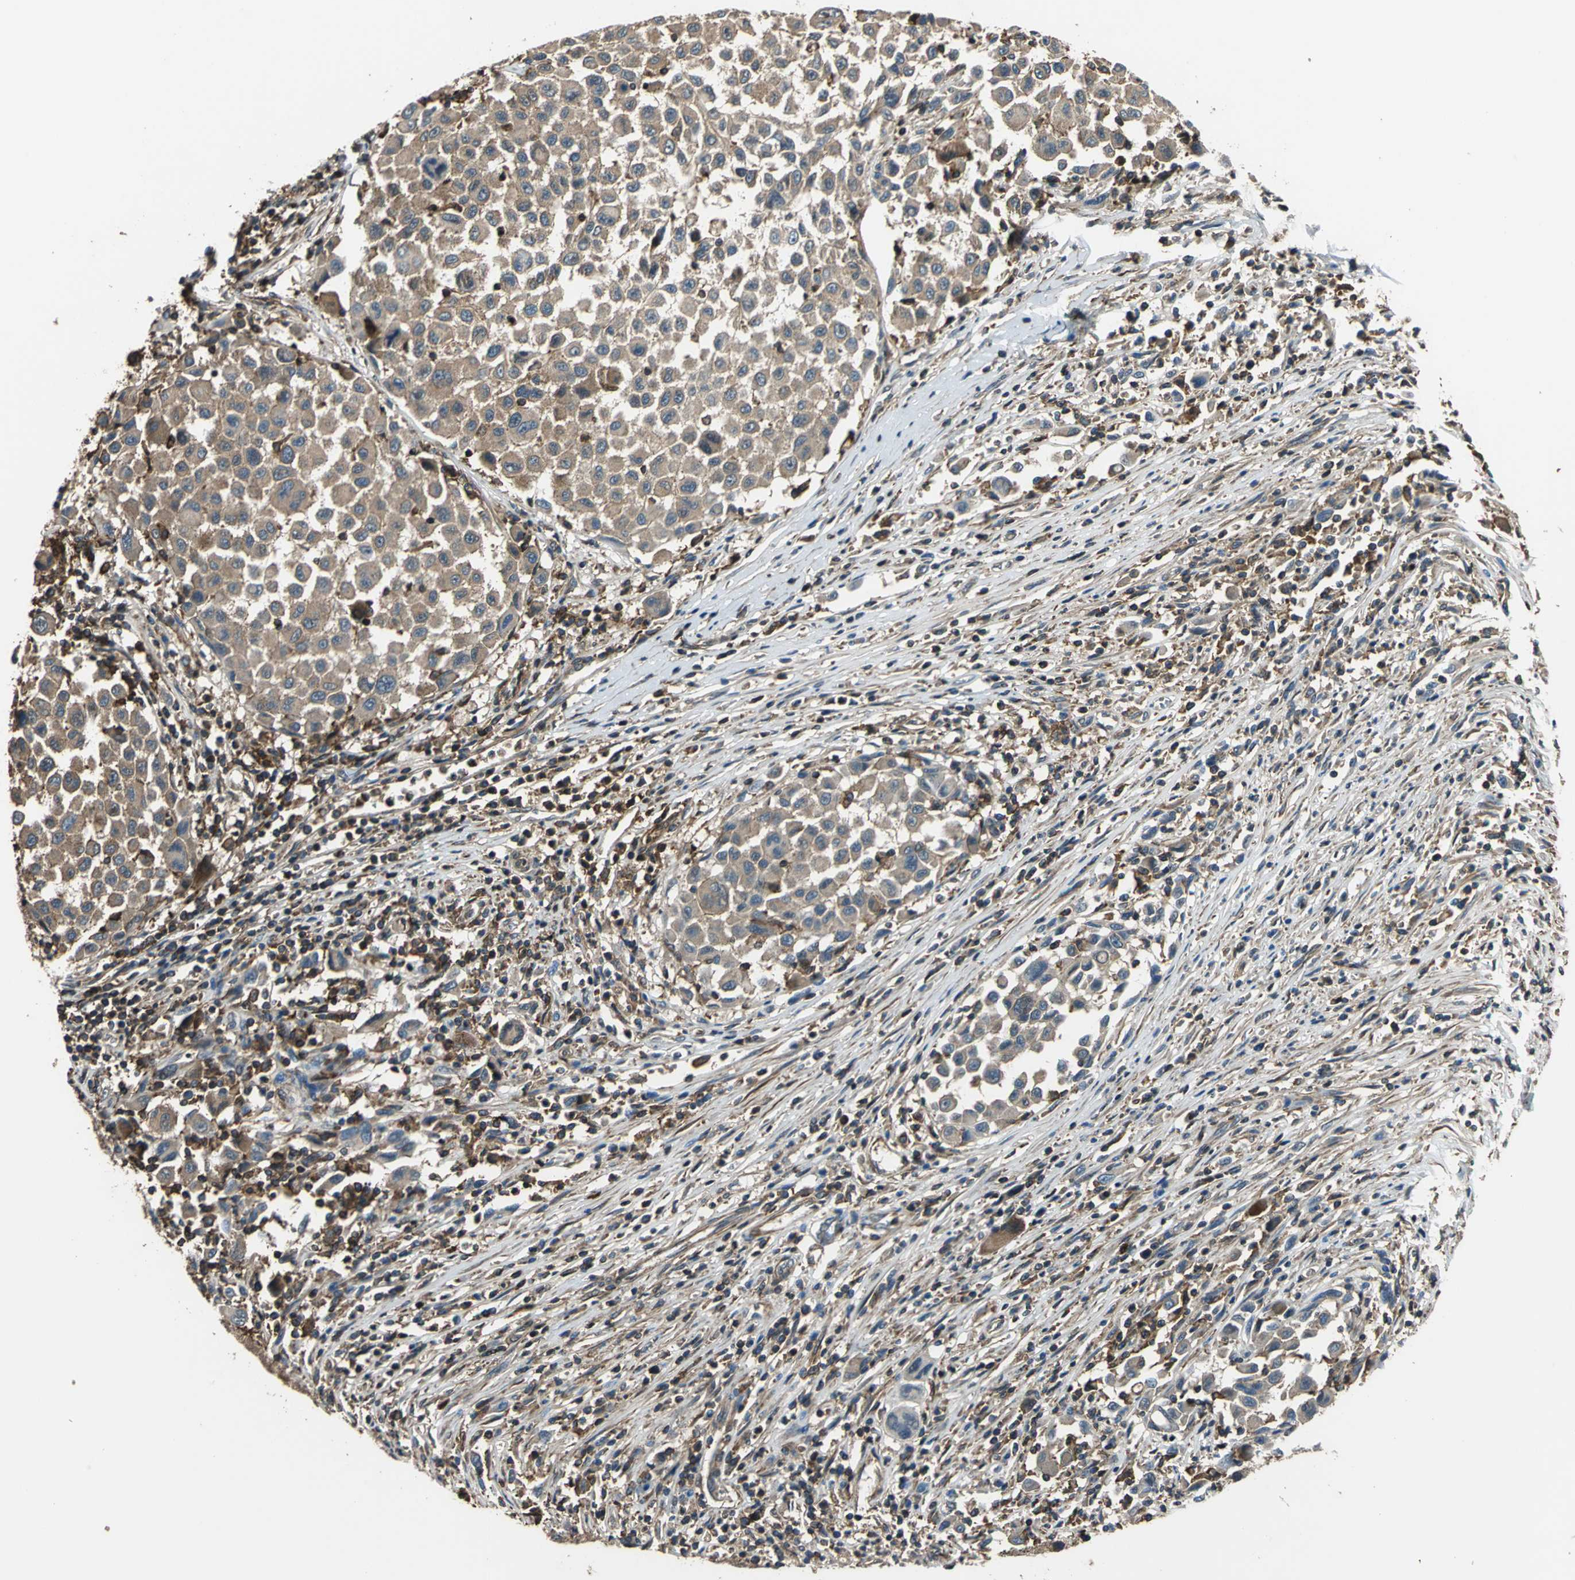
{"staining": {"intensity": "moderate", "quantity": ">75%", "location": "cytoplasmic/membranous"}, "tissue": "melanoma", "cell_type": "Tumor cells", "image_type": "cancer", "snomed": [{"axis": "morphology", "description": "Malignant melanoma, Metastatic site"}, {"axis": "topography", "description": "Lymph node"}], "caption": "Immunohistochemical staining of melanoma exhibits medium levels of moderate cytoplasmic/membranous protein staining in about >75% of tumor cells.", "gene": "PARVA", "patient": {"sex": "male", "age": 61}}